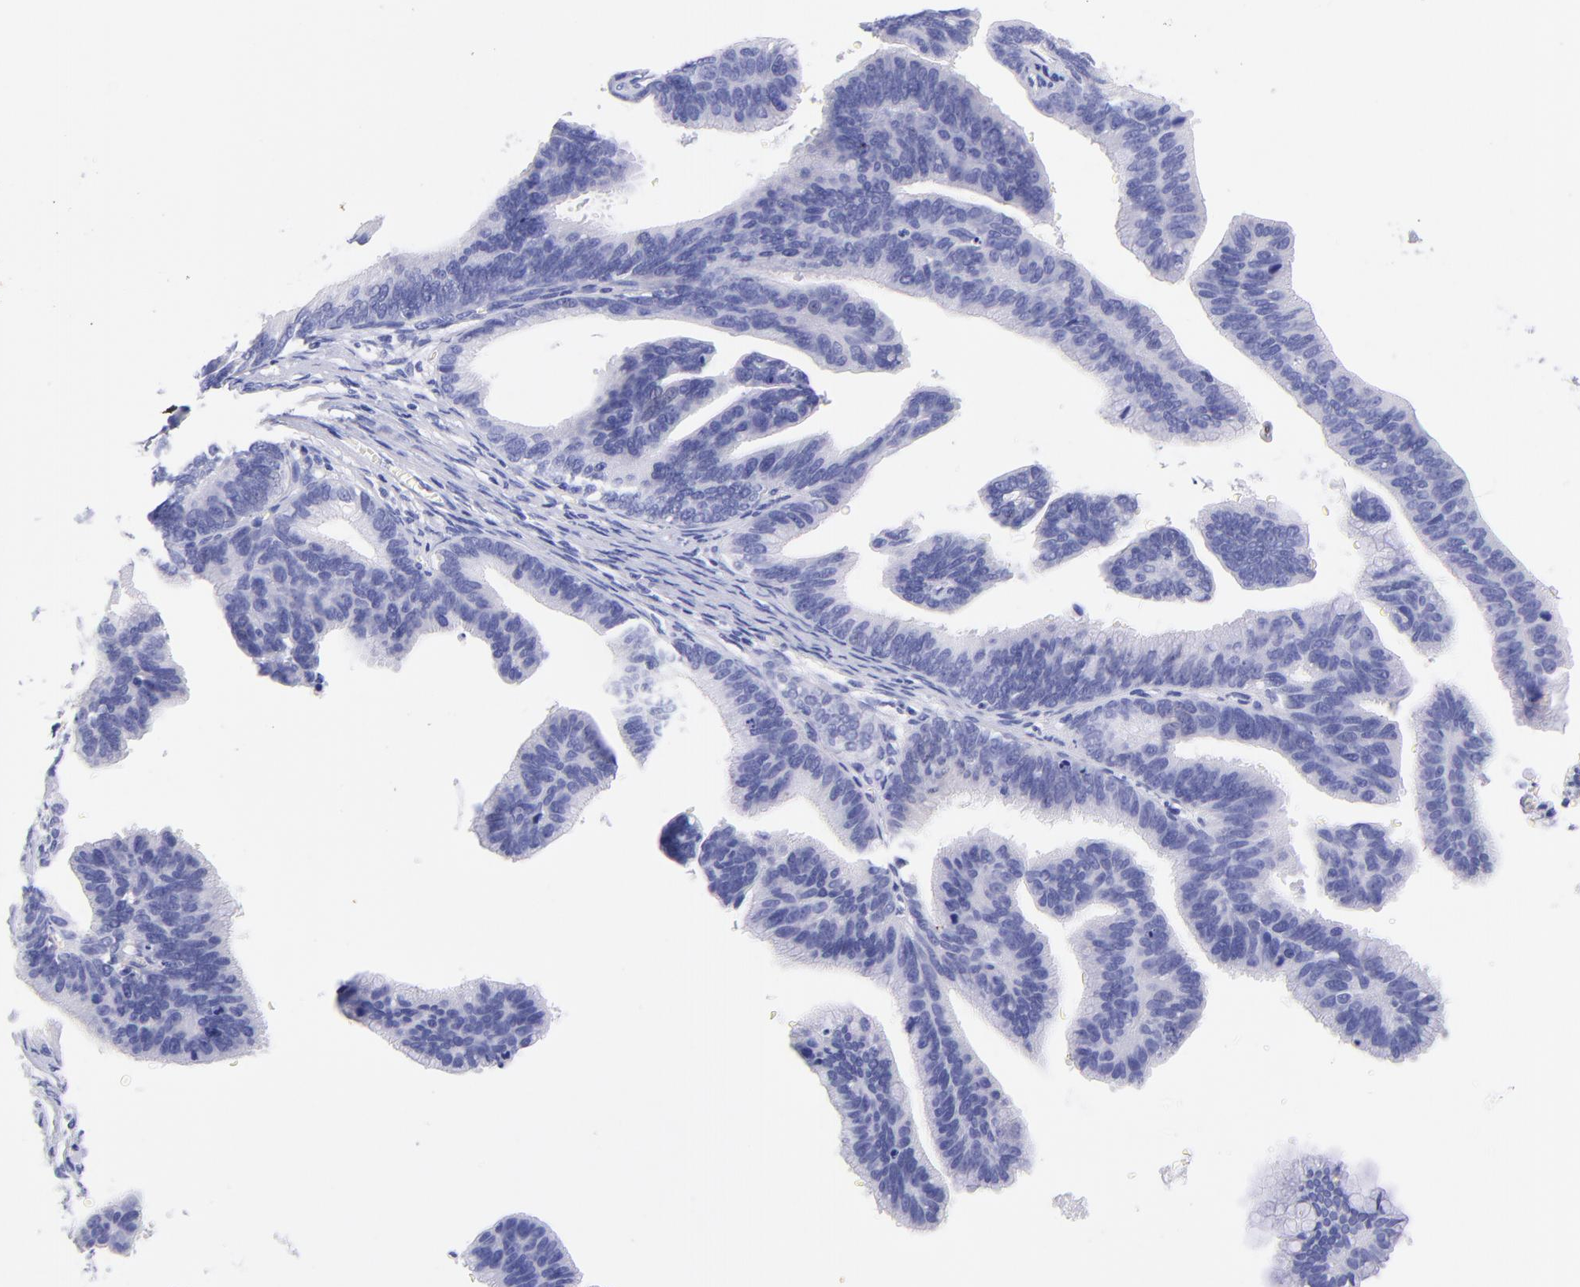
{"staining": {"intensity": "negative", "quantity": "none", "location": "none"}, "tissue": "cervical cancer", "cell_type": "Tumor cells", "image_type": "cancer", "snomed": [{"axis": "morphology", "description": "Adenocarcinoma, NOS"}, {"axis": "topography", "description": "Cervix"}], "caption": "High magnification brightfield microscopy of cervical cancer (adenocarcinoma) stained with DAB (brown) and counterstained with hematoxylin (blue): tumor cells show no significant positivity.", "gene": "RAB3B", "patient": {"sex": "female", "age": 47}}